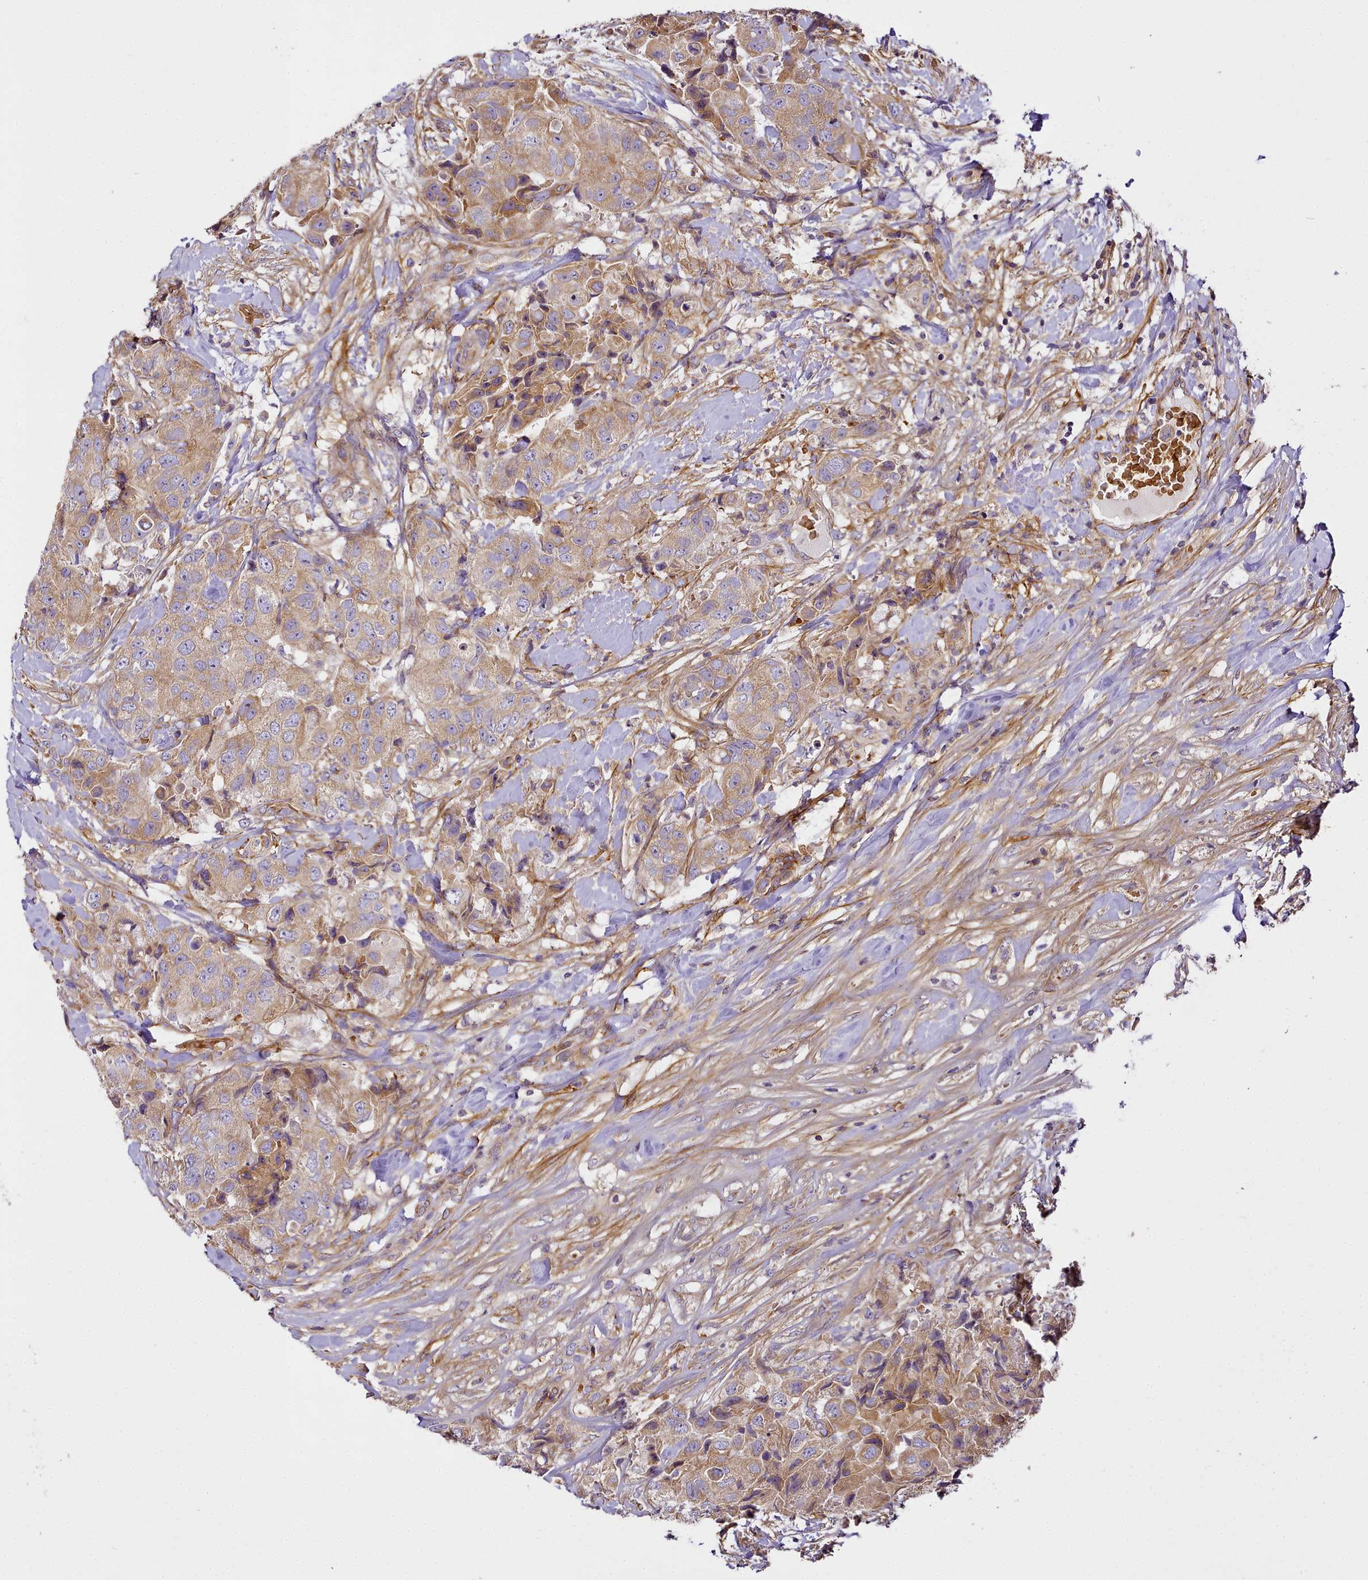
{"staining": {"intensity": "weak", "quantity": "25%-75%", "location": "cytoplasmic/membranous"}, "tissue": "breast cancer", "cell_type": "Tumor cells", "image_type": "cancer", "snomed": [{"axis": "morphology", "description": "Duct carcinoma"}, {"axis": "topography", "description": "Breast"}], "caption": "A brown stain highlights weak cytoplasmic/membranous positivity of a protein in breast cancer tumor cells.", "gene": "NBPF1", "patient": {"sex": "female", "age": 62}}